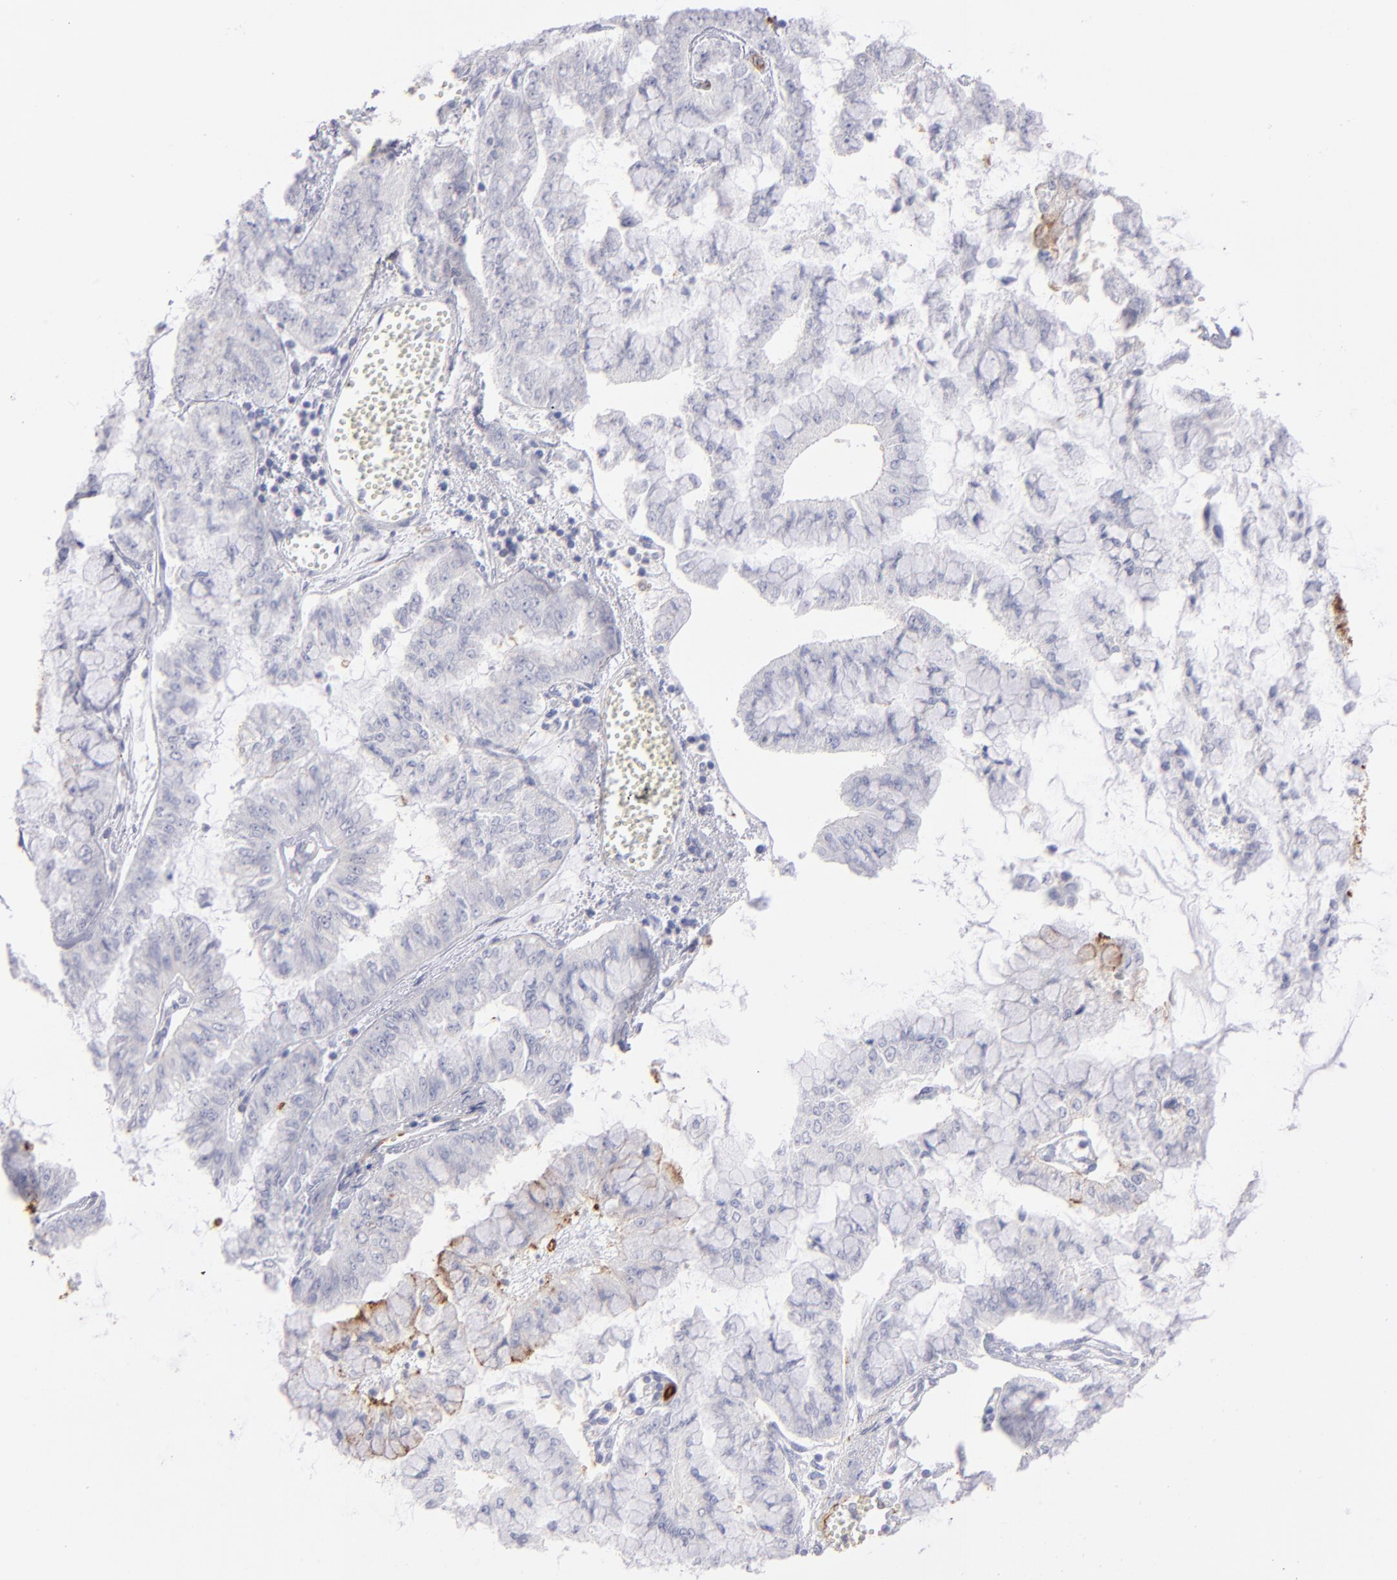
{"staining": {"intensity": "weak", "quantity": "<25%", "location": "cytoplasmic/membranous"}, "tissue": "liver cancer", "cell_type": "Tumor cells", "image_type": "cancer", "snomed": [{"axis": "morphology", "description": "Cholangiocarcinoma"}, {"axis": "topography", "description": "Liver"}], "caption": "A micrograph of cholangiocarcinoma (liver) stained for a protein displays no brown staining in tumor cells.", "gene": "AHNAK2", "patient": {"sex": "female", "age": 79}}